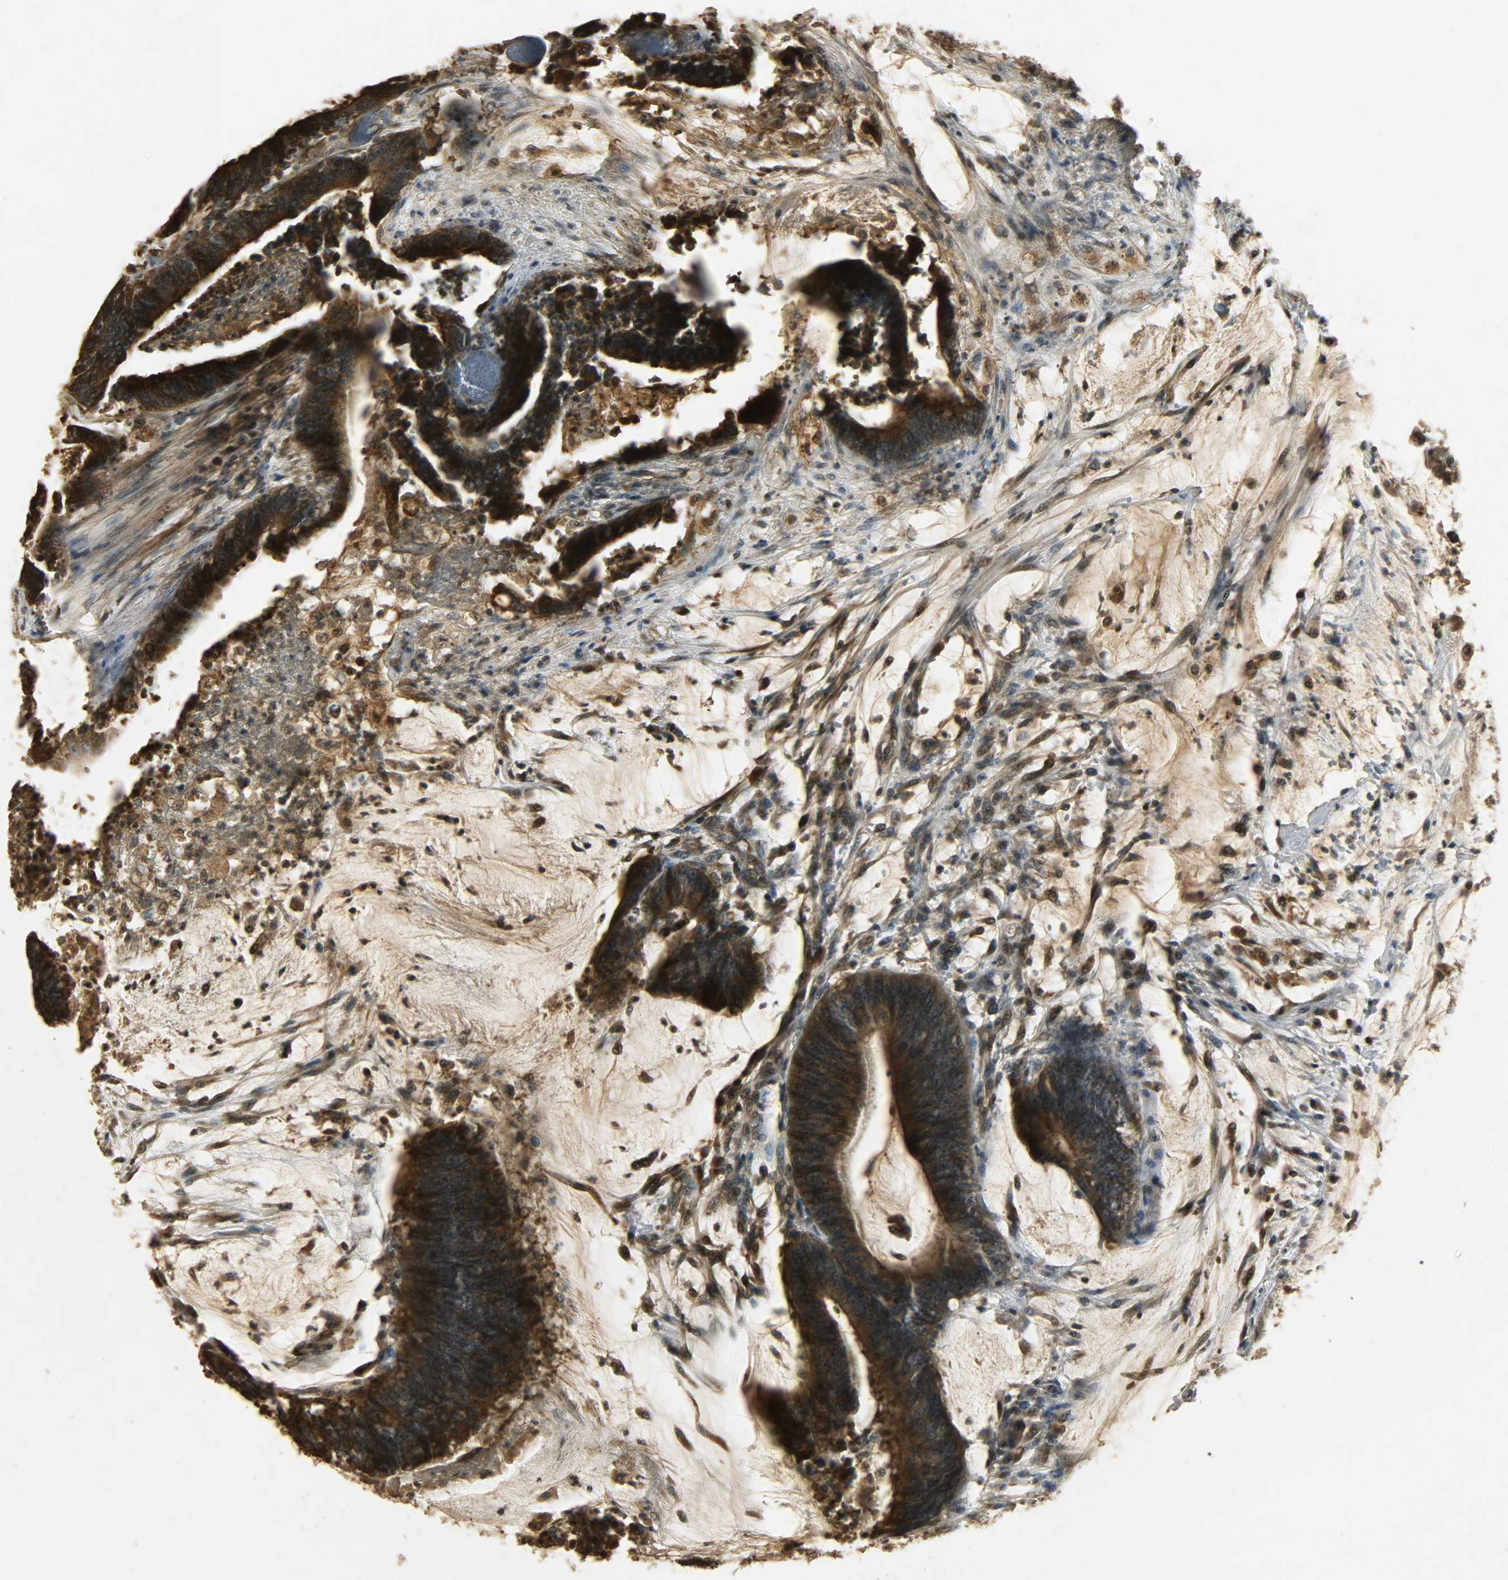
{"staining": {"intensity": "strong", "quantity": ">75%", "location": "cytoplasmic/membranous"}, "tissue": "colorectal cancer", "cell_type": "Tumor cells", "image_type": "cancer", "snomed": [{"axis": "morphology", "description": "Adenocarcinoma, NOS"}, {"axis": "topography", "description": "Rectum"}], "caption": "Colorectal cancer (adenocarcinoma) tissue shows strong cytoplasmic/membranous positivity in approximately >75% of tumor cells, visualized by immunohistochemistry. Using DAB (3,3'-diaminobenzidine) (brown) and hematoxylin (blue) stains, captured at high magnification using brightfield microscopy.", "gene": "ATP2B1", "patient": {"sex": "female", "age": 66}}